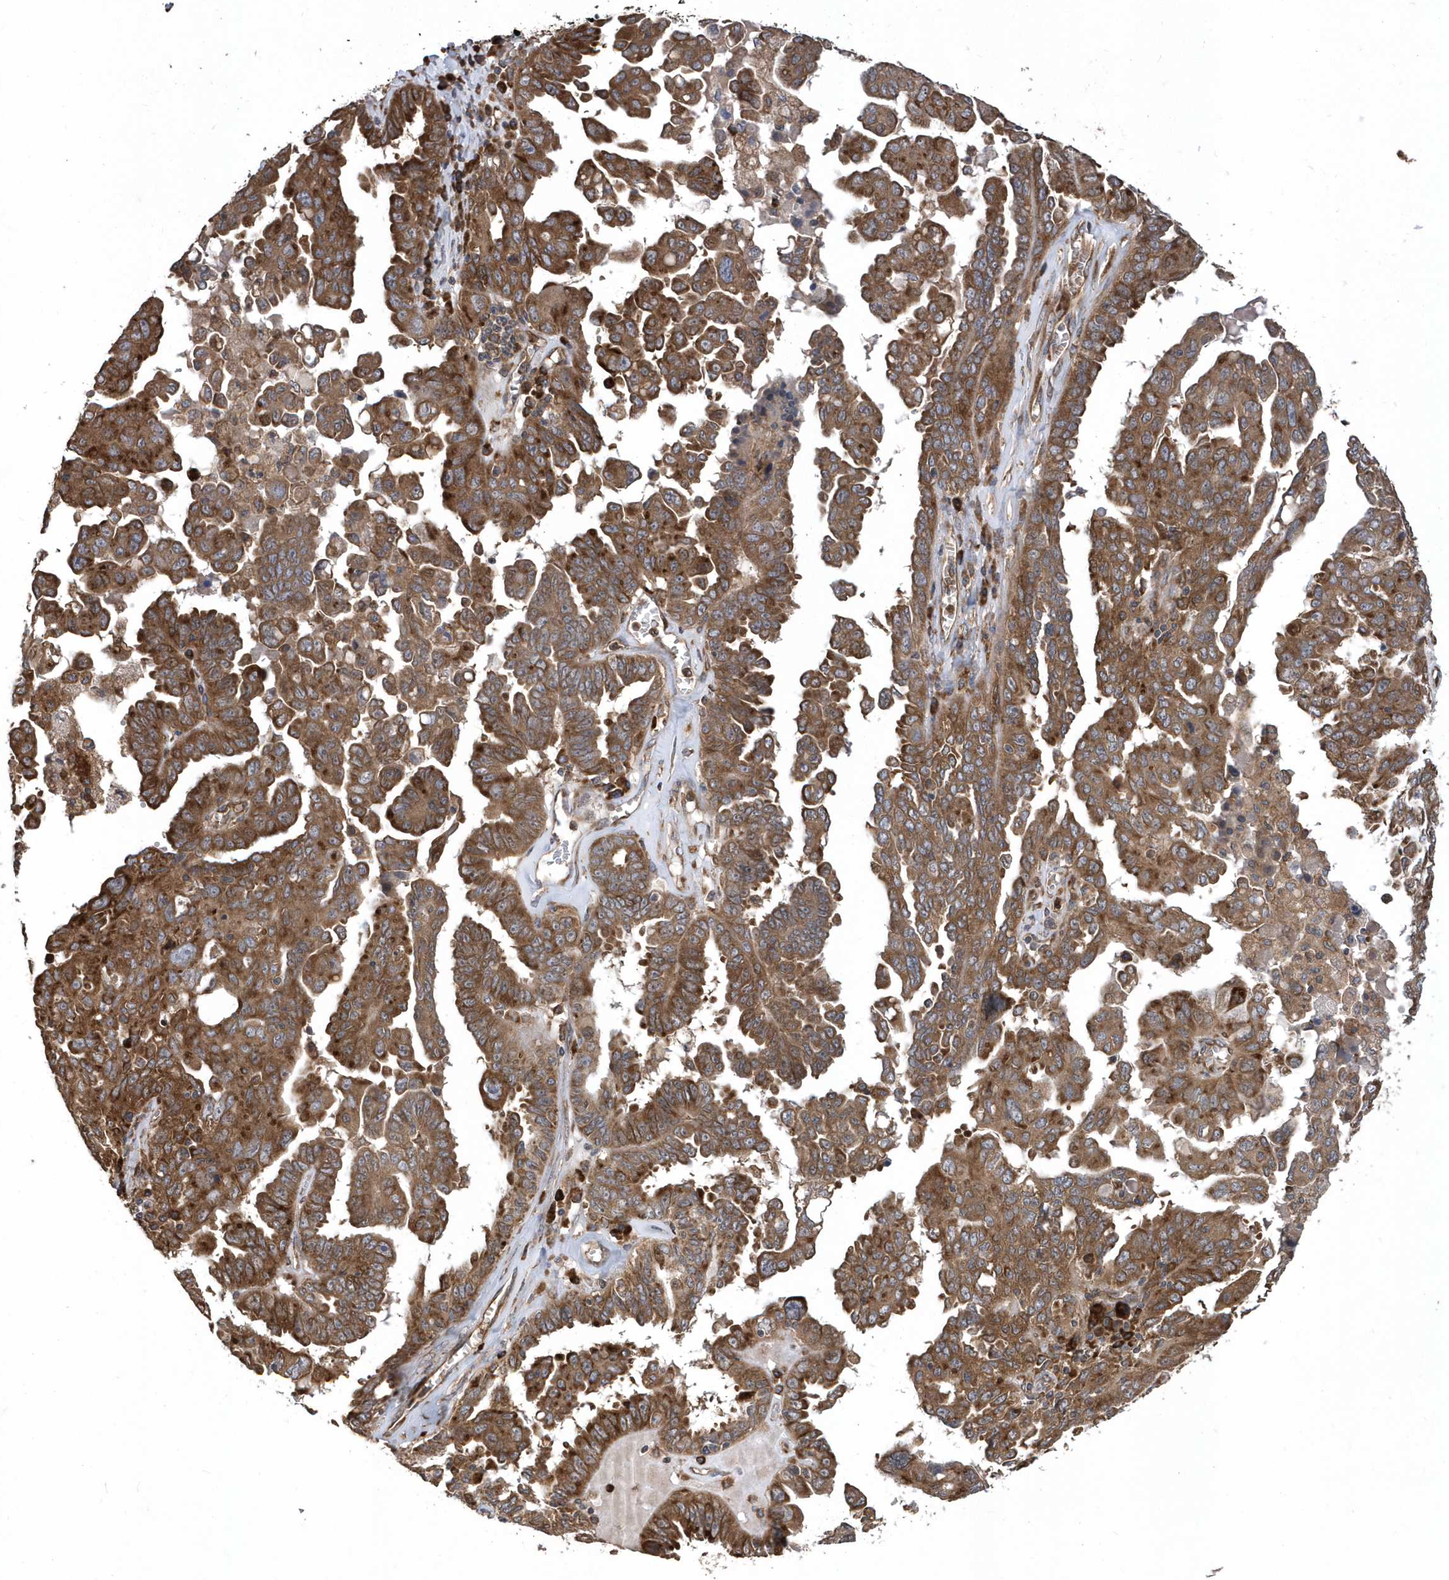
{"staining": {"intensity": "strong", "quantity": ">75%", "location": "cytoplasmic/membranous"}, "tissue": "ovarian cancer", "cell_type": "Tumor cells", "image_type": "cancer", "snomed": [{"axis": "morphology", "description": "Carcinoma, endometroid"}, {"axis": "topography", "description": "Ovary"}], "caption": "The image shows a brown stain indicating the presence of a protein in the cytoplasmic/membranous of tumor cells in ovarian cancer. Using DAB (3,3'-diaminobenzidine) (brown) and hematoxylin (blue) stains, captured at high magnification using brightfield microscopy.", "gene": "WASHC5", "patient": {"sex": "female", "age": 62}}